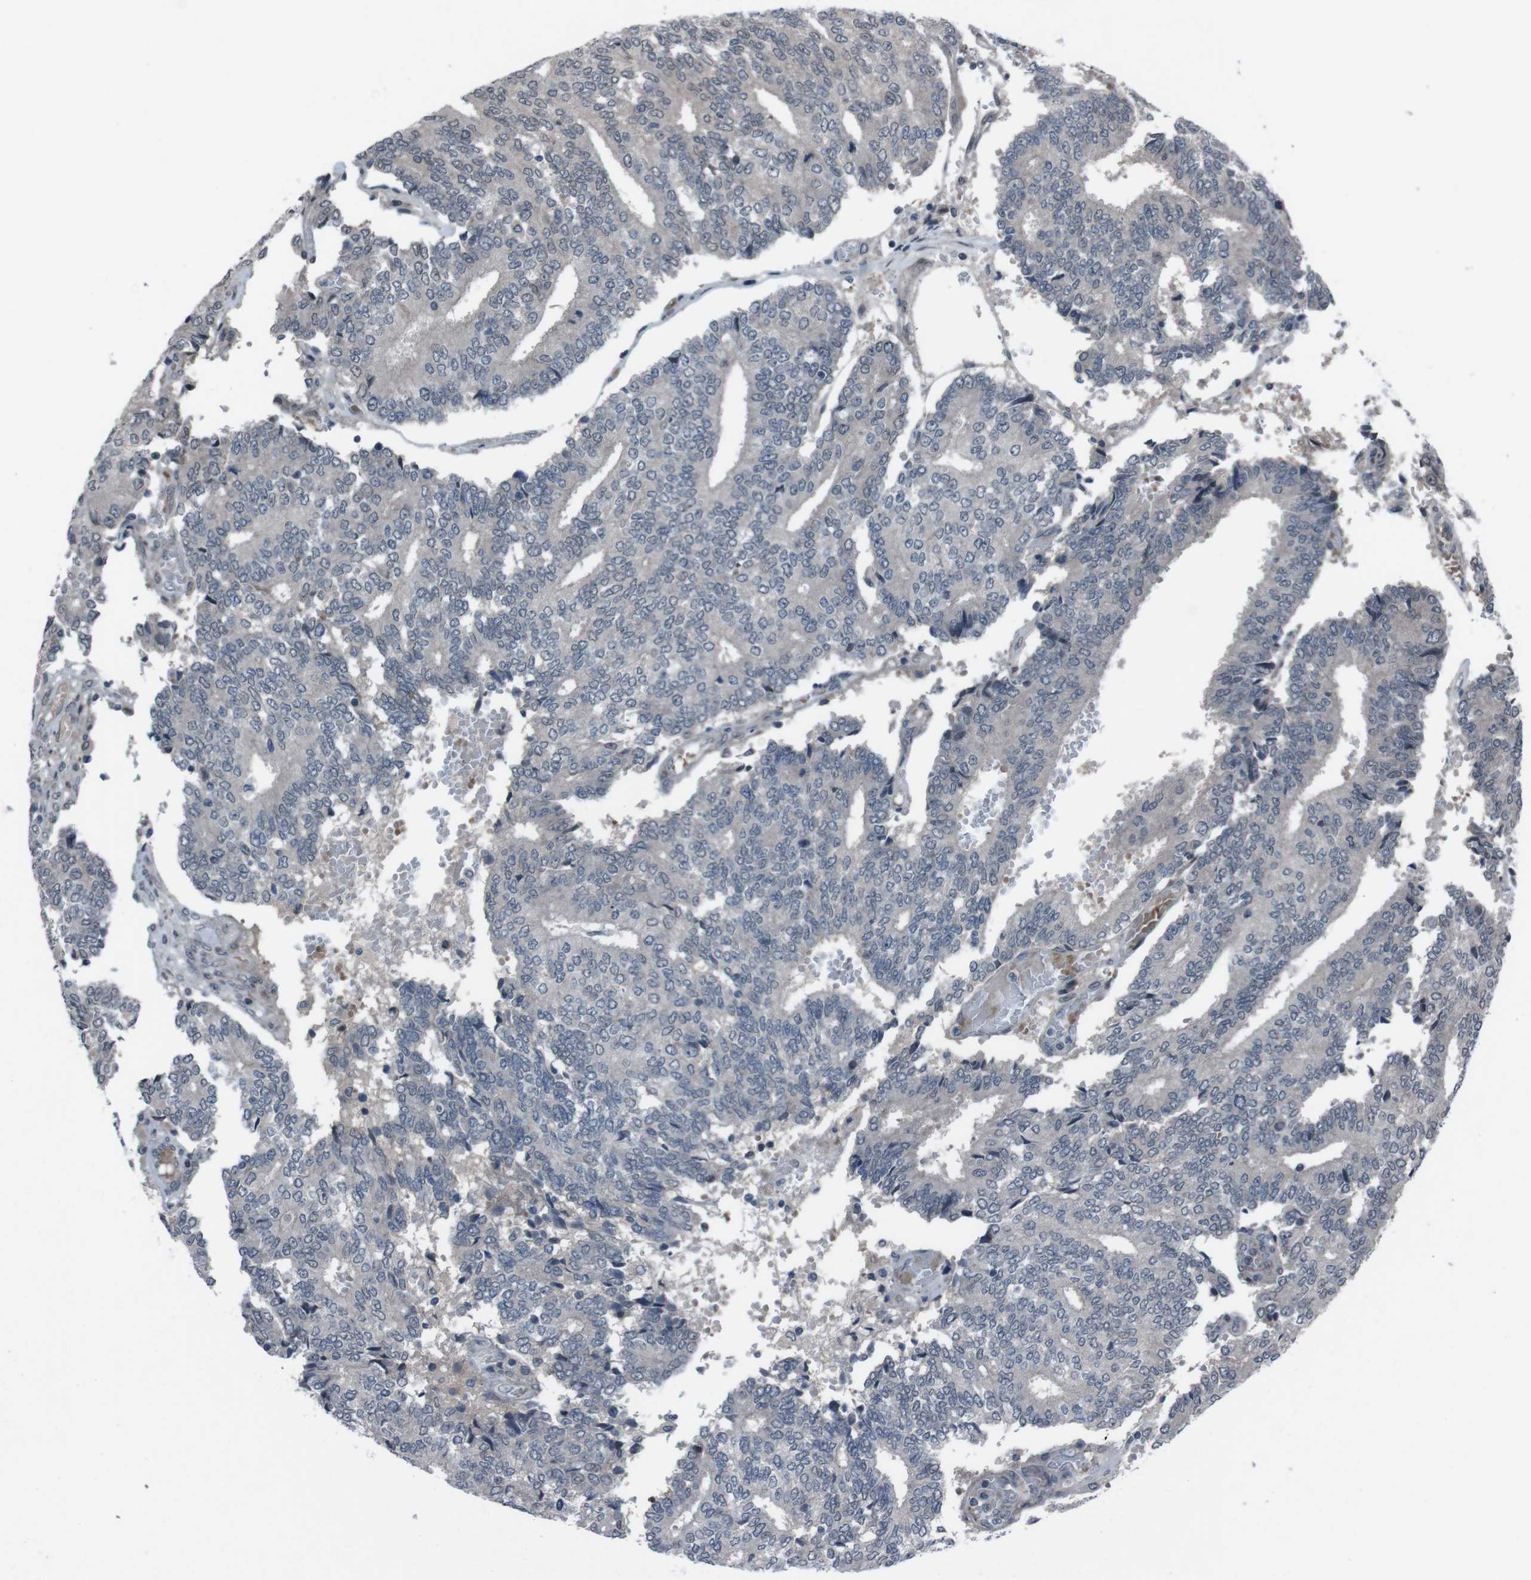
{"staining": {"intensity": "negative", "quantity": "none", "location": "none"}, "tissue": "prostate cancer", "cell_type": "Tumor cells", "image_type": "cancer", "snomed": [{"axis": "morphology", "description": "Adenocarcinoma, High grade"}, {"axis": "topography", "description": "Prostate"}], "caption": "Tumor cells show no significant staining in prostate cancer (adenocarcinoma (high-grade)).", "gene": "SS18L1", "patient": {"sex": "male", "age": 55}}